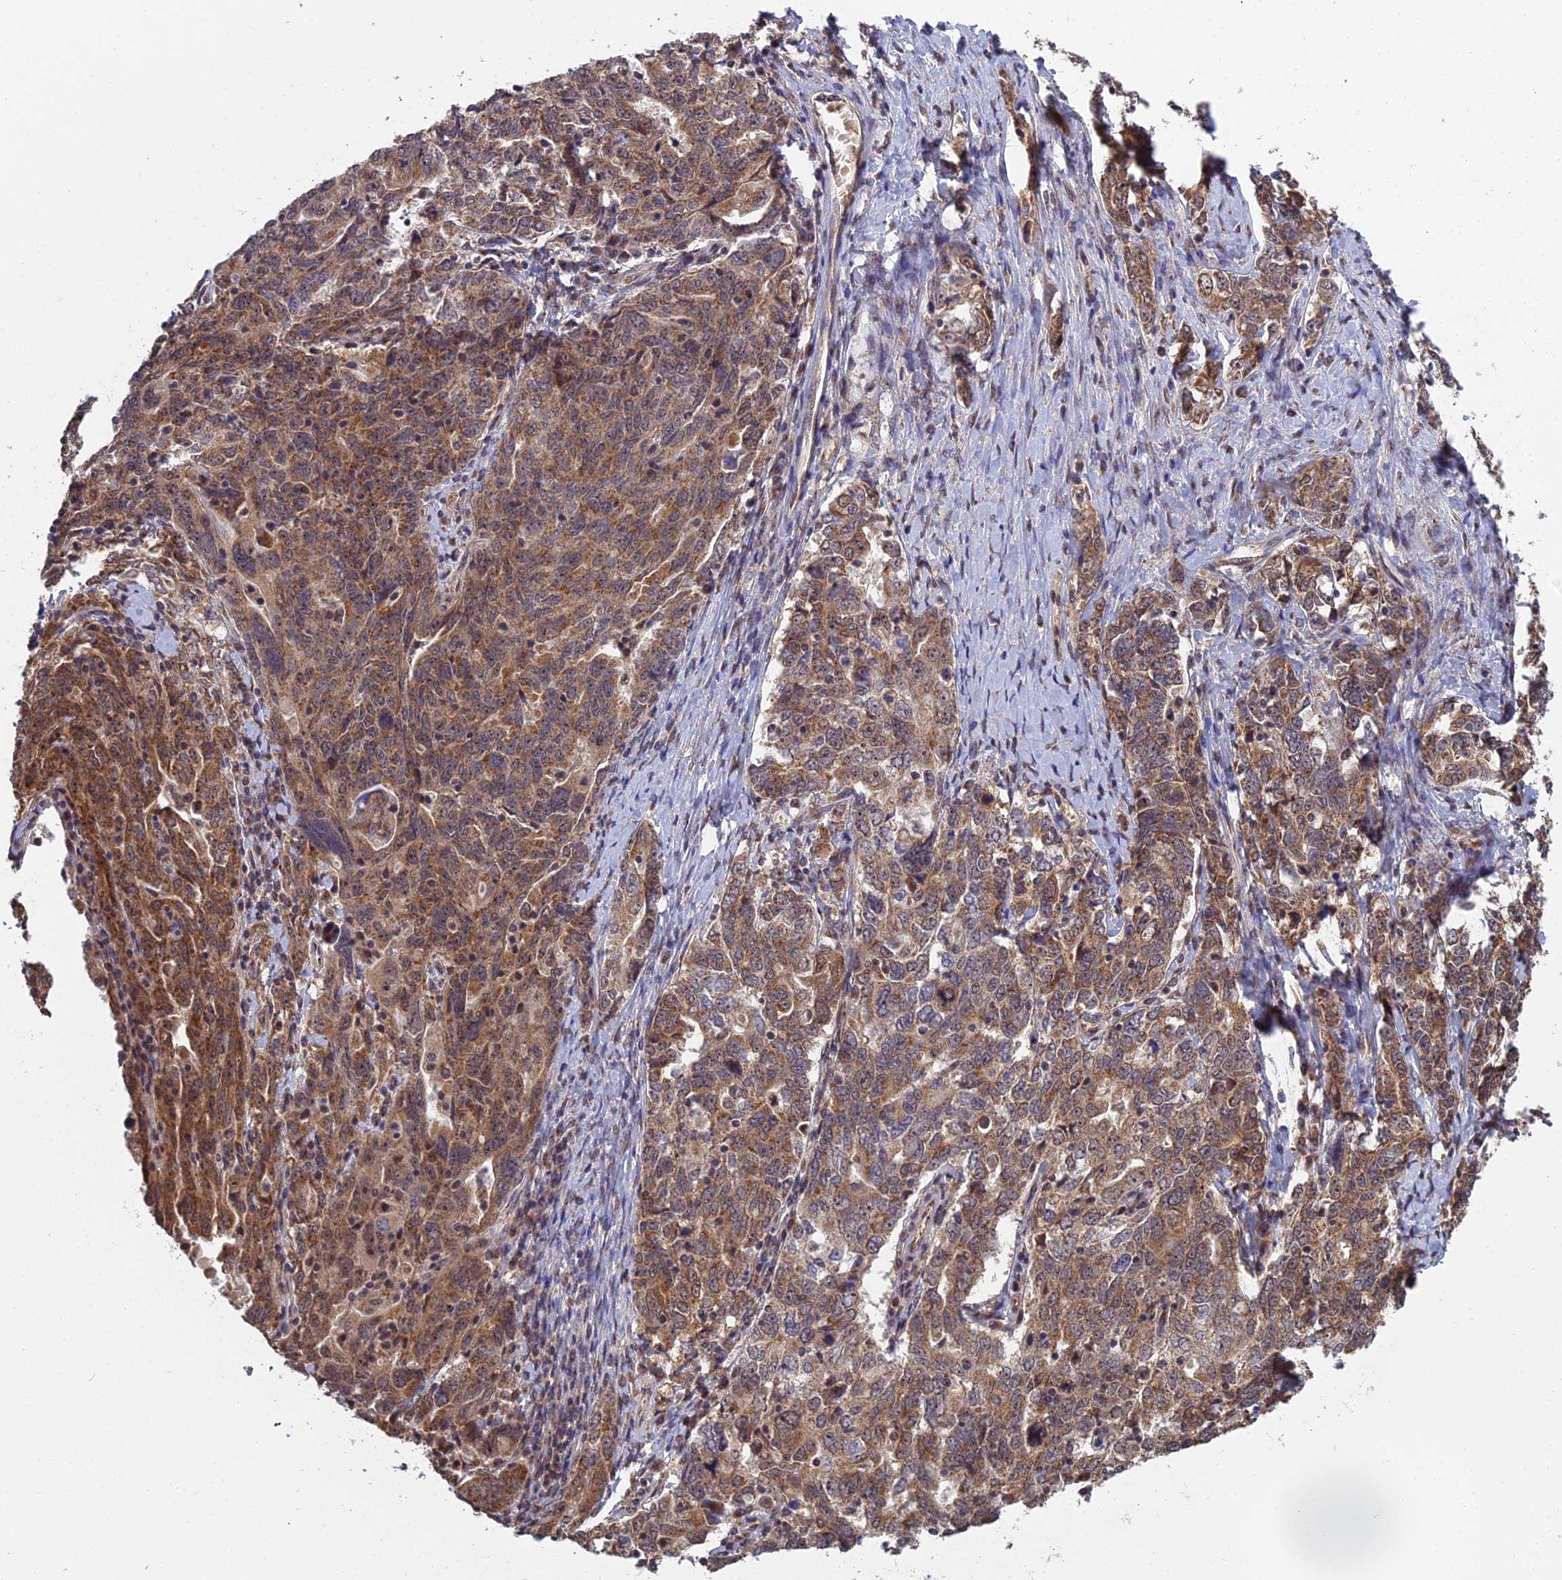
{"staining": {"intensity": "moderate", "quantity": ">75%", "location": "cytoplasmic/membranous"}, "tissue": "ovarian cancer", "cell_type": "Tumor cells", "image_type": "cancer", "snomed": [{"axis": "morphology", "description": "Carcinoma, endometroid"}, {"axis": "topography", "description": "Ovary"}], "caption": "Protein expression analysis of human endometroid carcinoma (ovarian) reveals moderate cytoplasmic/membranous staining in about >75% of tumor cells. Nuclei are stained in blue.", "gene": "MEOX1", "patient": {"sex": "female", "age": 62}}